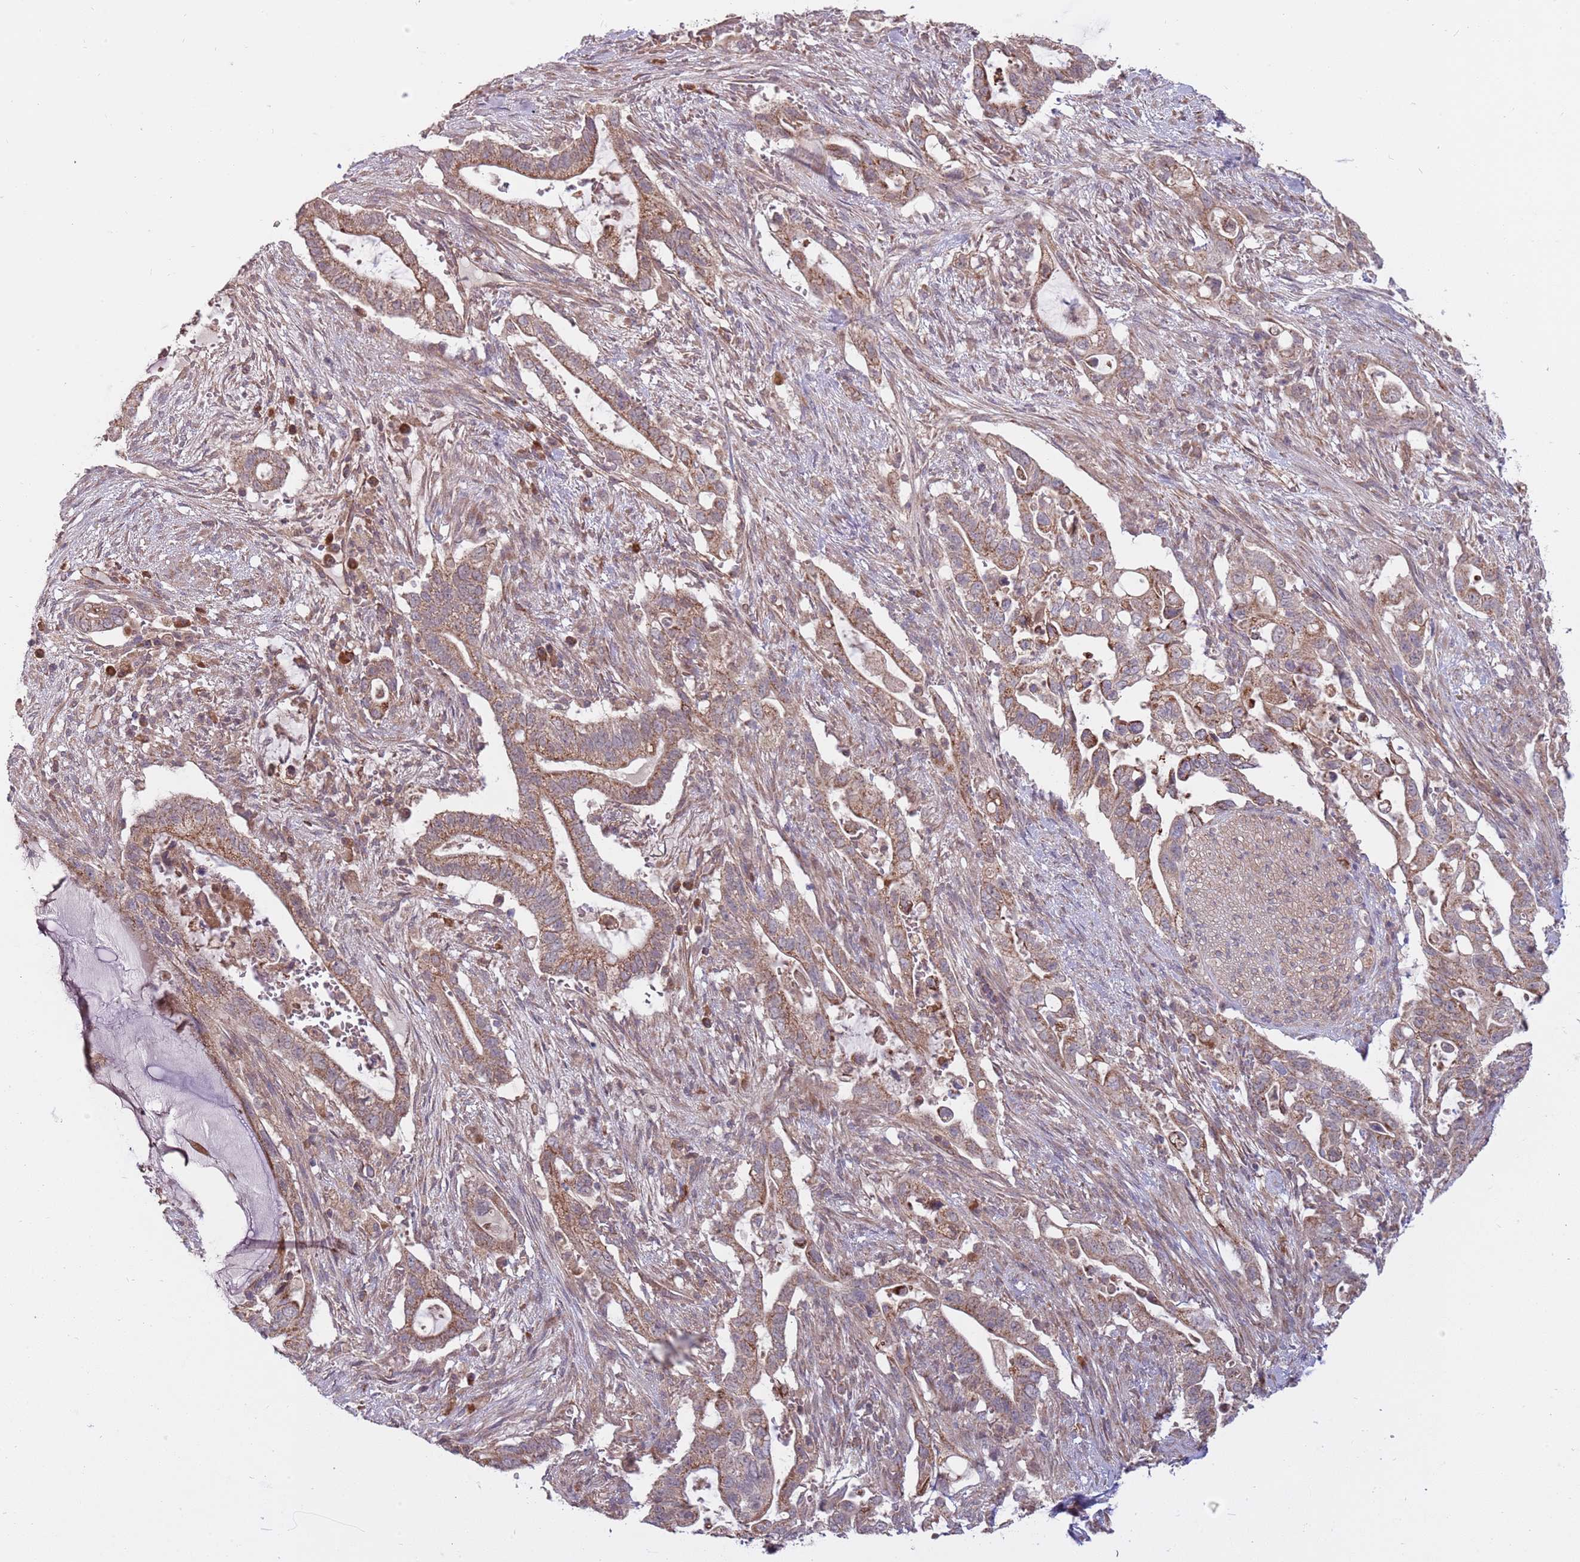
{"staining": {"intensity": "moderate", "quantity": ">75%", "location": "cytoplasmic/membranous"}, "tissue": "pancreatic cancer", "cell_type": "Tumor cells", "image_type": "cancer", "snomed": [{"axis": "morphology", "description": "Adenocarcinoma, NOS"}, {"axis": "topography", "description": "Pancreas"}], "caption": "Pancreatic cancer (adenocarcinoma) tissue displays moderate cytoplasmic/membranous staining in about >75% of tumor cells", "gene": "RNF181", "patient": {"sex": "female", "age": 72}}